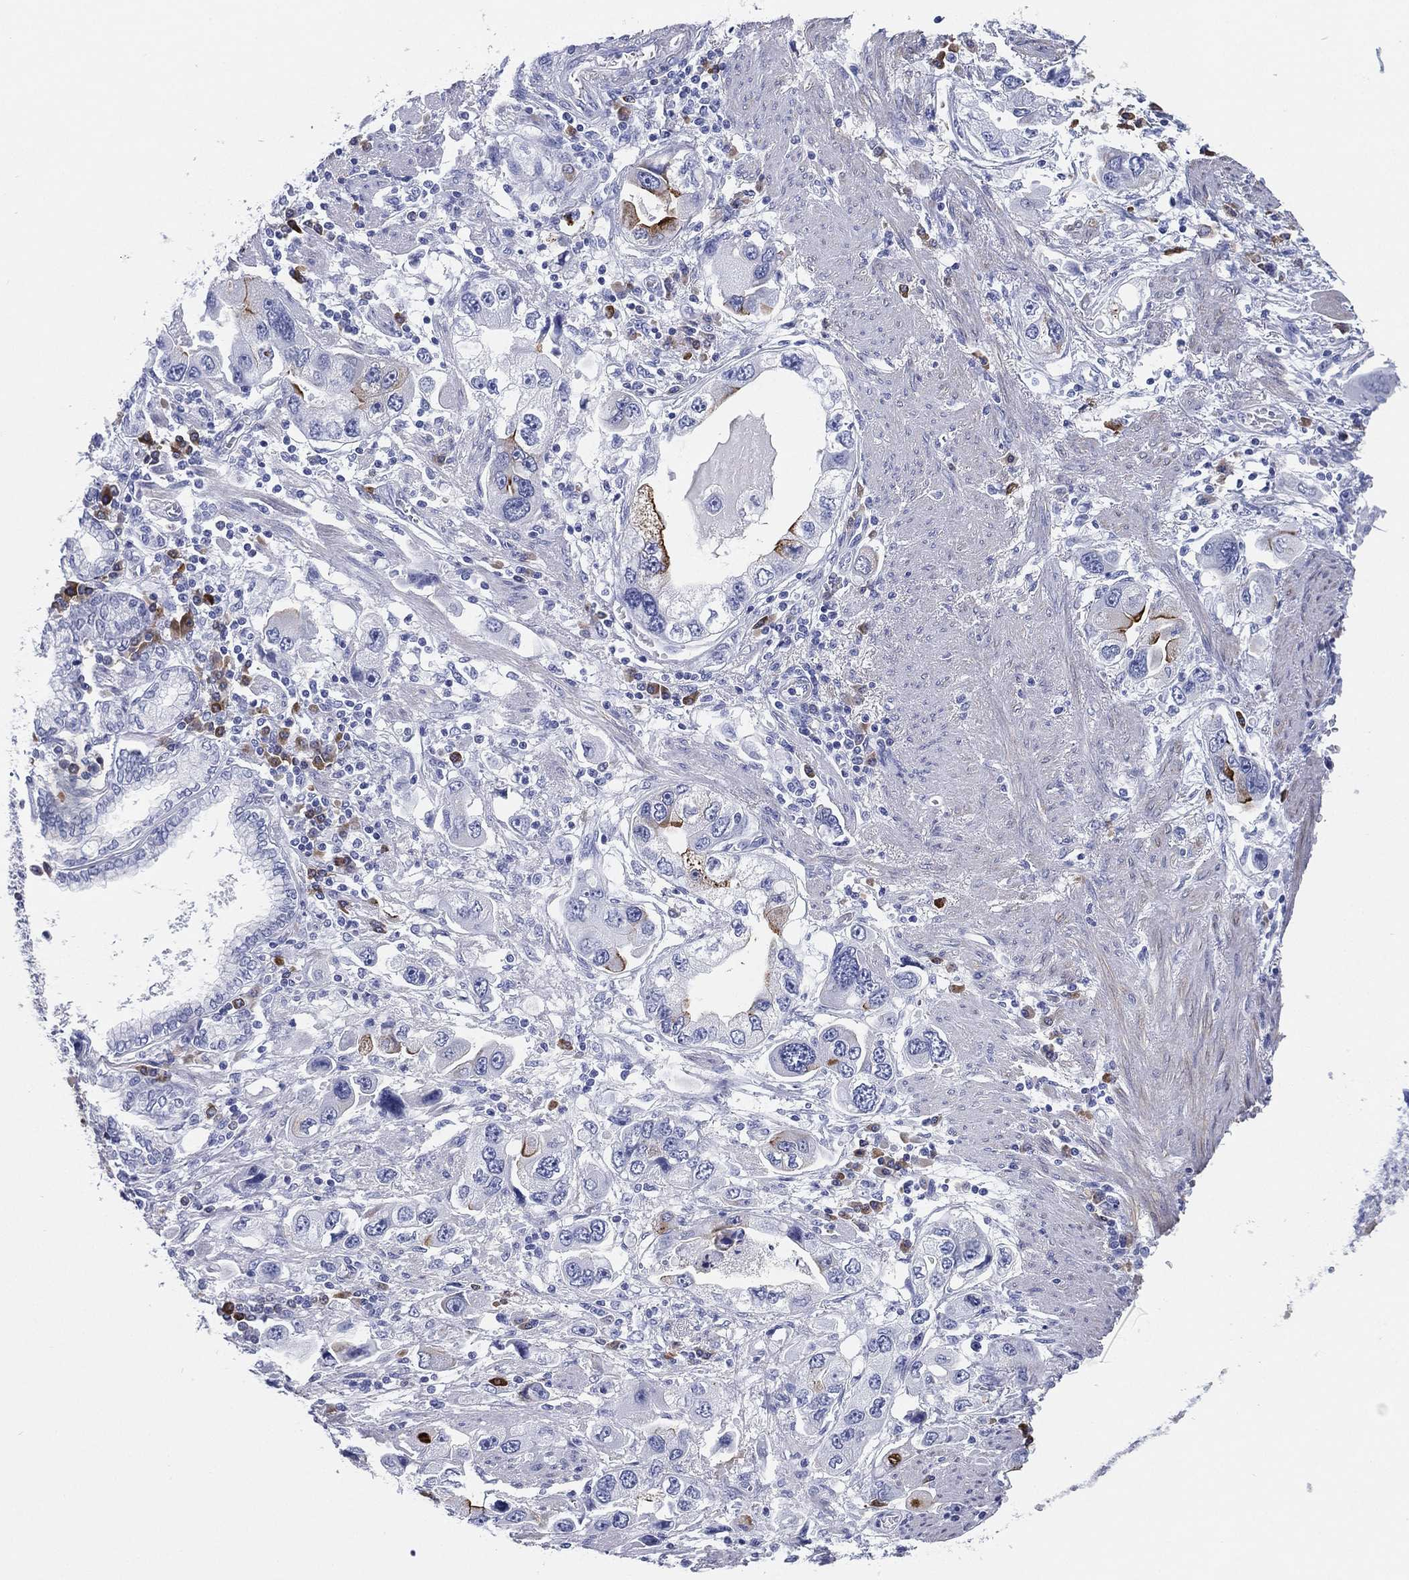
{"staining": {"intensity": "moderate", "quantity": "<25%", "location": "cytoplasmic/membranous"}, "tissue": "stomach cancer", "cell_type": "Tumor cells", "image_type": "cancer", "snomed": [{"axis": "morphology", "description": "Adenocarcinoma, NOS"}, {"axis": "topography", "description": "Stomach, lower"}], "caption": "Stomach cancer stained with a brown dye reveals moderate cytoplasmic/membranous positive staining in approximately <25% of tumor cells.", "gene": "CD79A", "patient": {"sex": "female", "age": 93}}